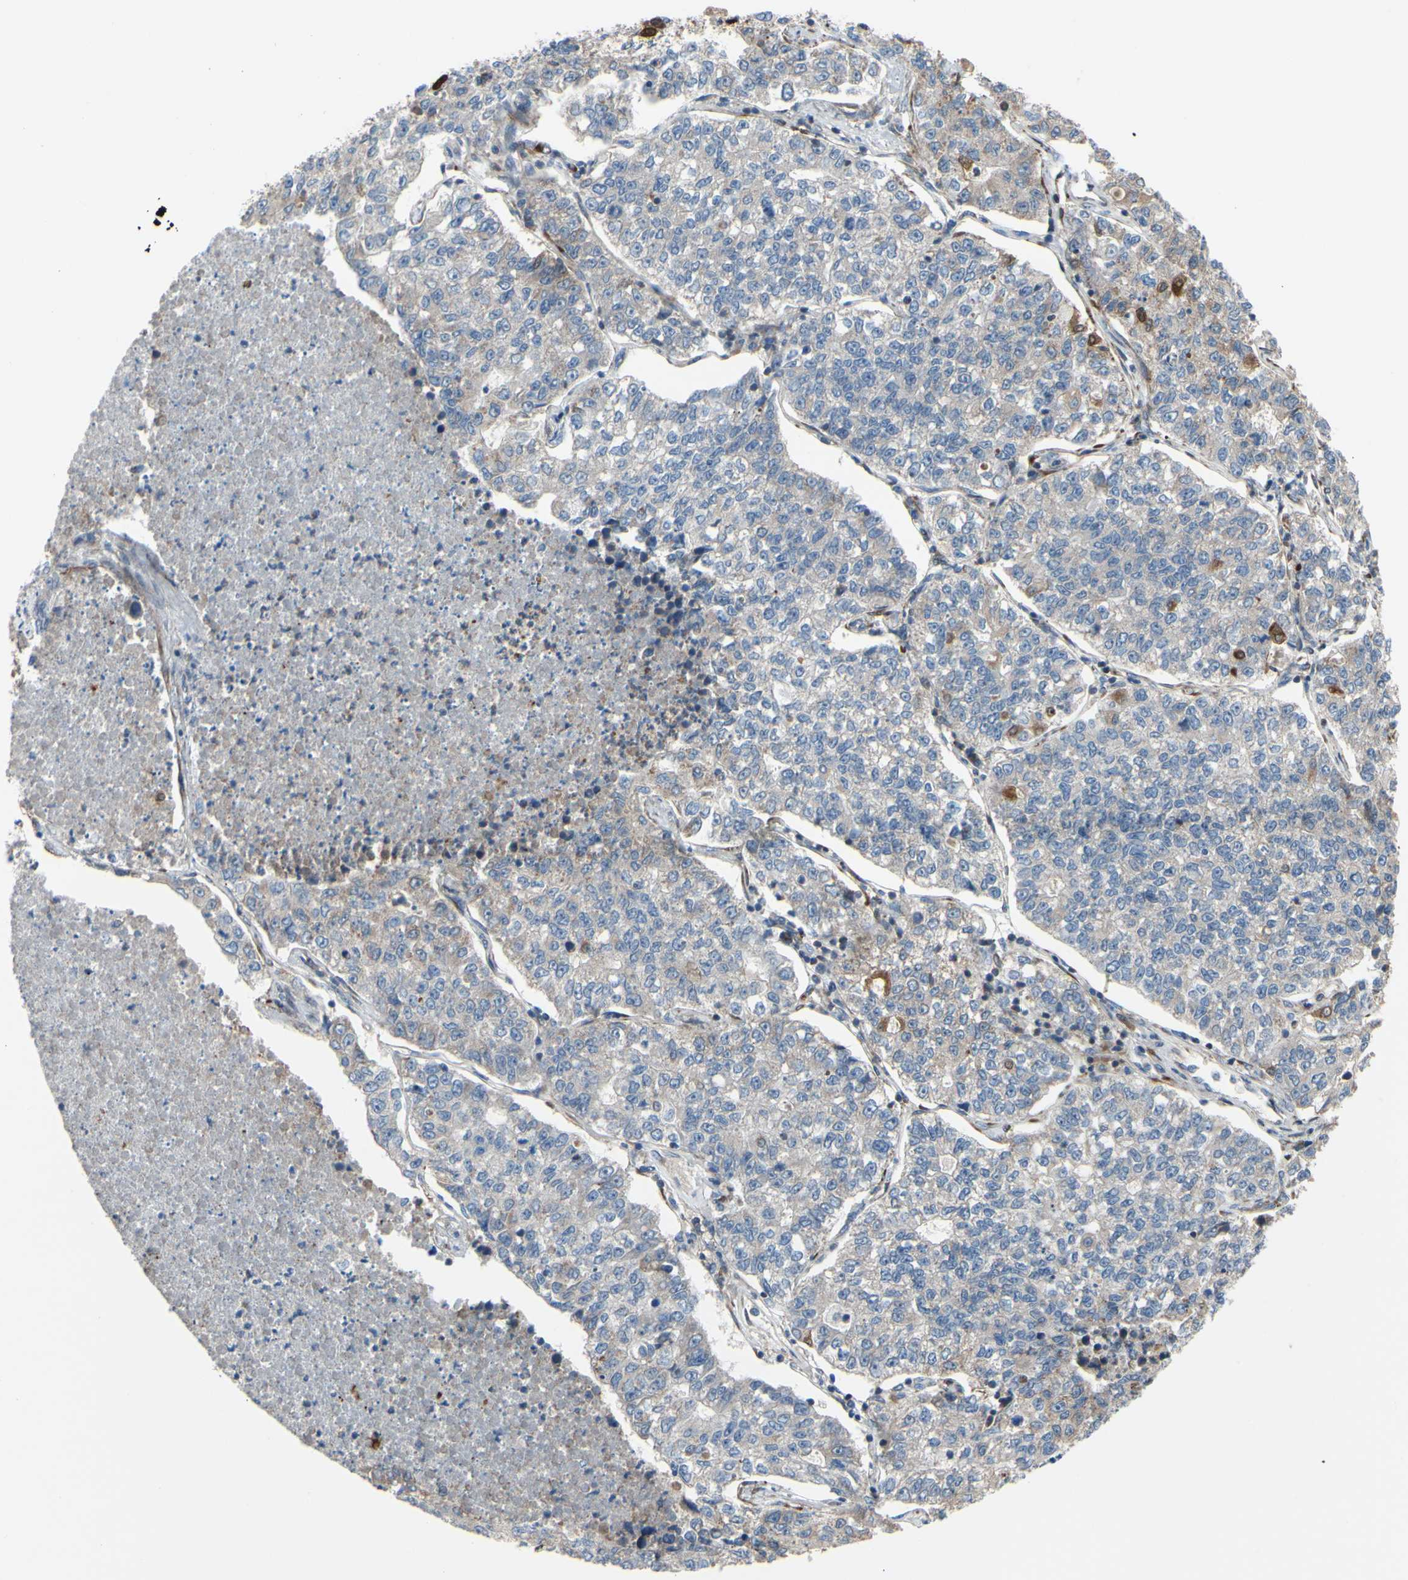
{"staining": {"intensity": "negative", "quantity": "none", "location": "none"}, "tissue": "lung cancer", "cell_type": "Tumor cells", "image_type": "cancer", "snomed": [{"axis": "morphology", "description": "Adenocarcinoma, NOS"}, {"axis": "topography", "description": "Lung"}], "caption": "Immunohistochemistry (IHC) photomicrograph of human lung cancer stained for a protein (brown), which demonstrates no positivity in tumor cells.", "gene": "PRAF2", "patient": {"sex": "male", "age": 49}}